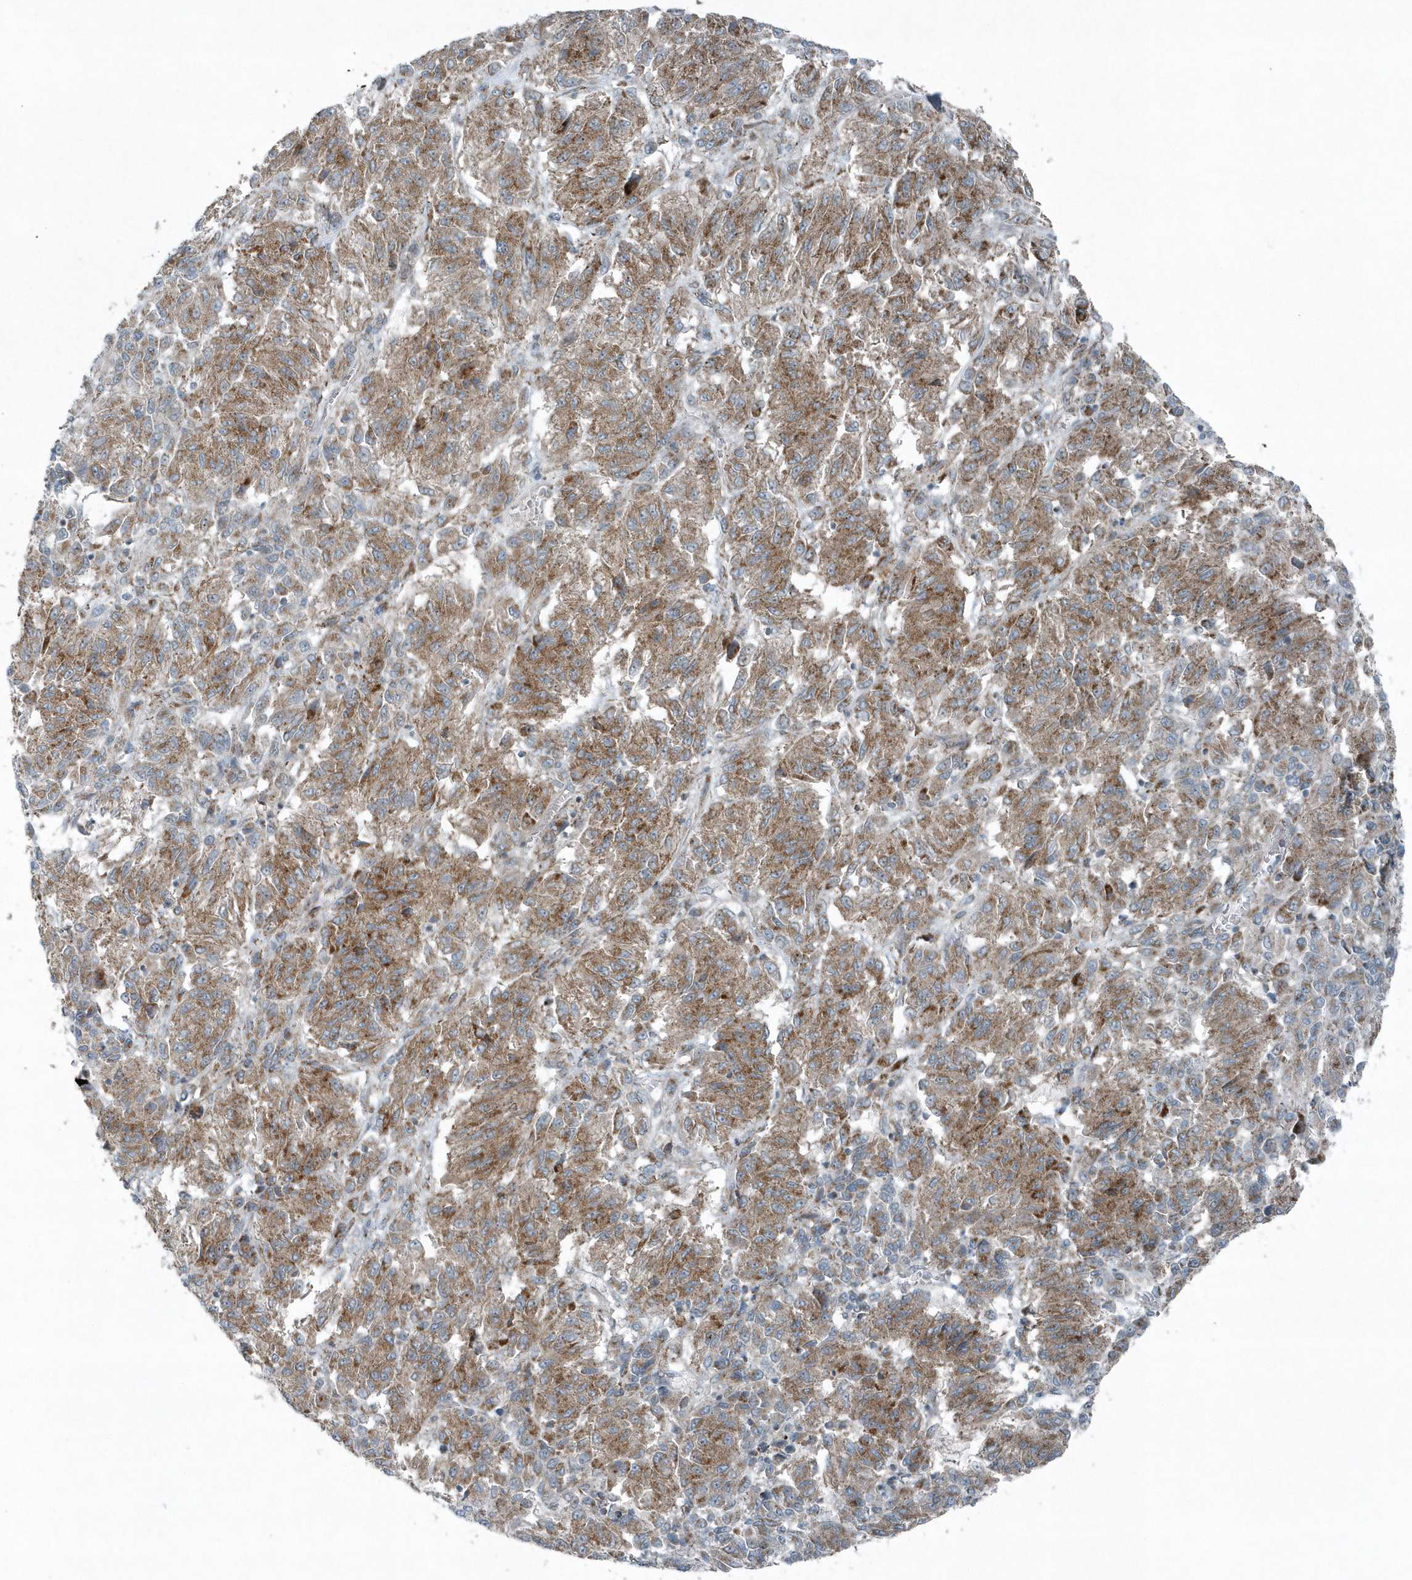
{"staining": {"intensity": "moderate", "quantity": ">75%", "location": "cytoplasmic/membranous"}, "tissue": "melanoma", "cell_type": "Tumor cells", "image_type": "cancer", "snomed": [{"axis": "morphology", "description": "Malignant melanoma, Metastatic site"}, {"axis": "topography", "description": "Lung"}], "caption": "Malignant melanoma (metastatic site) stained with DAB (3,3'-diaminobenzidine) immunohistochemistry demonstrates medium levels of moderate cytoplasmic/membranous expression in approximately >75% of tumor cells.", "gene": "GCC2", "patient": {"sex": "male", "age": 64}}